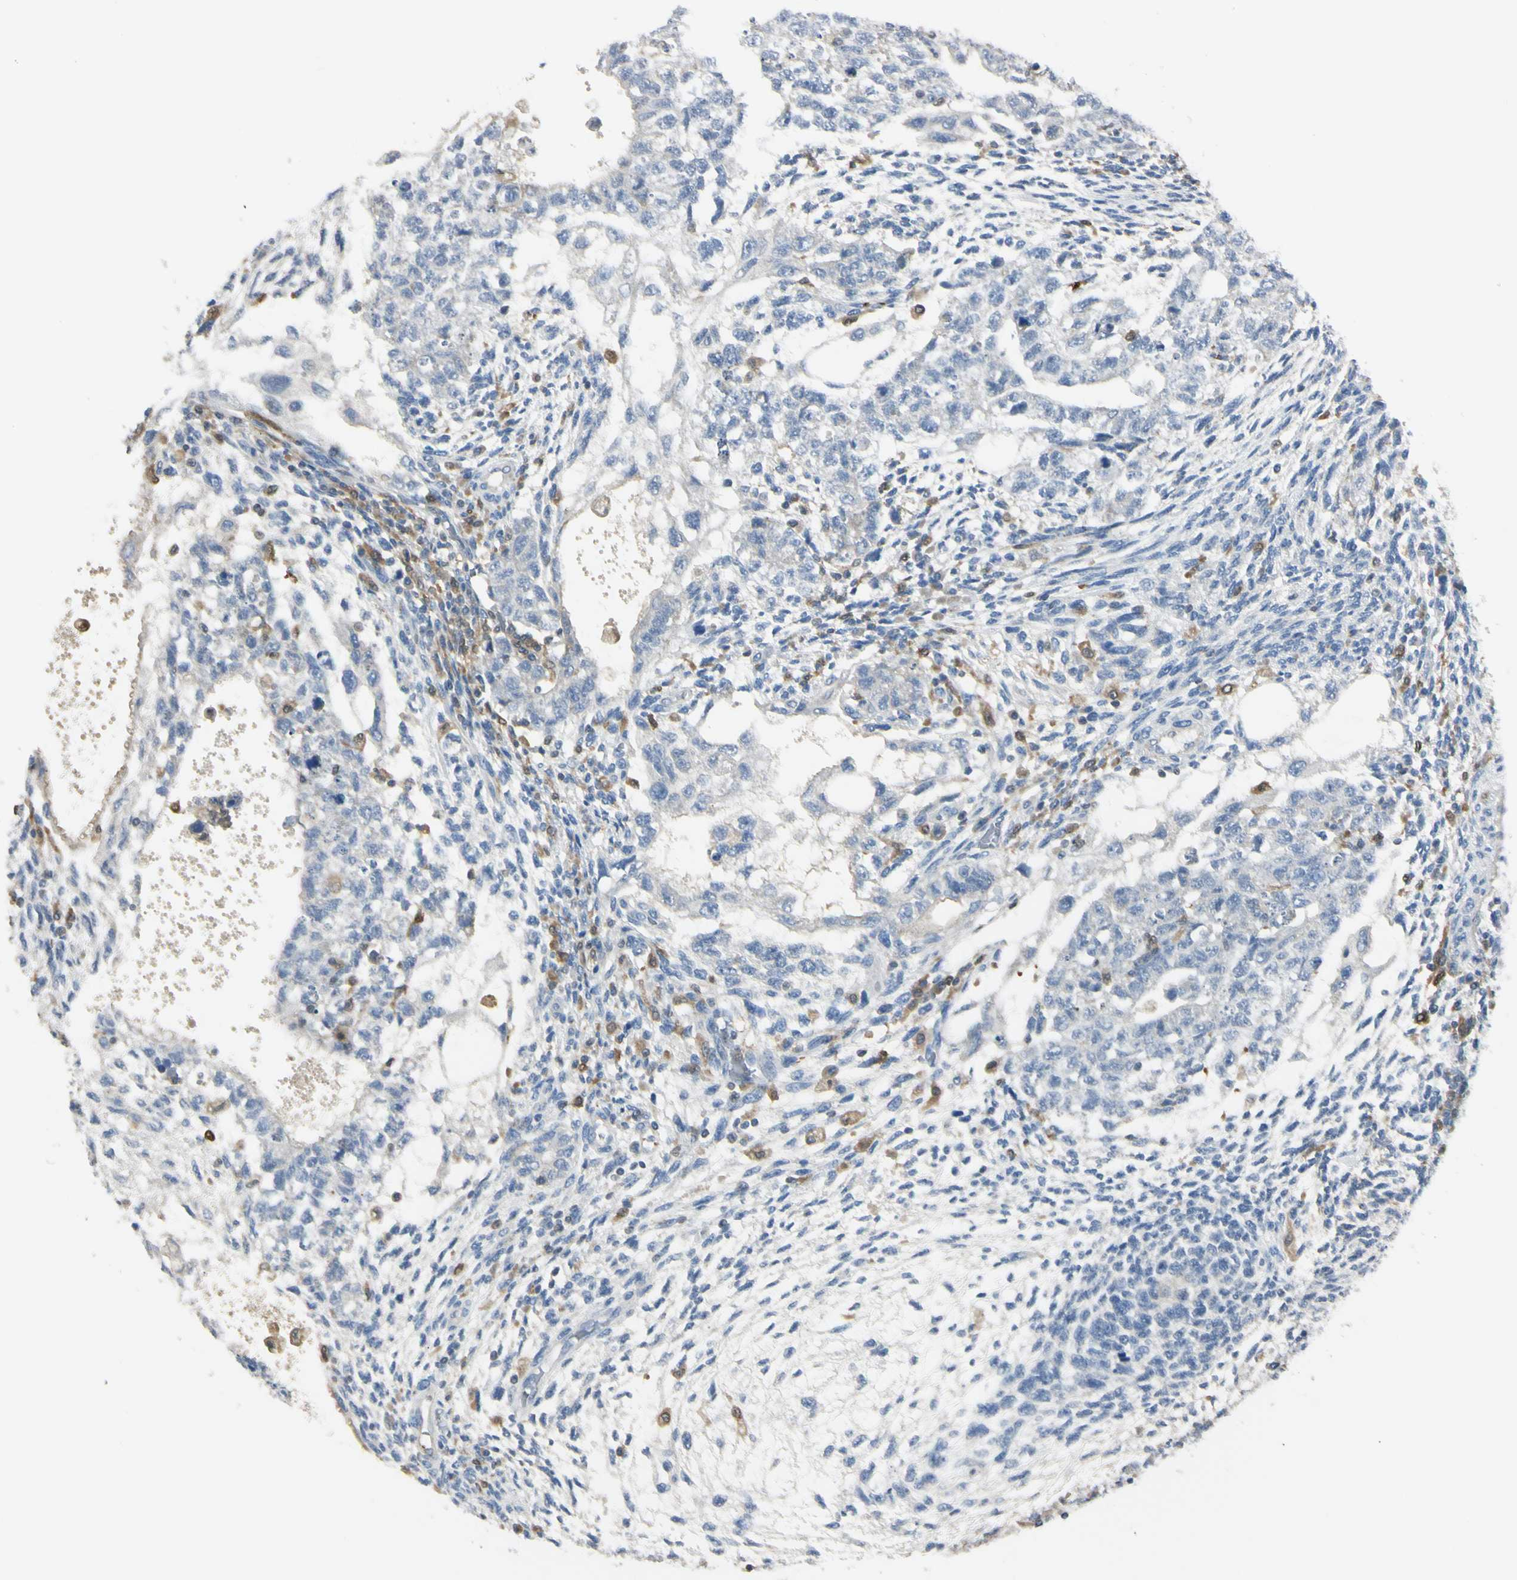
{"staining": {"intensity": "negative", "quantity": "none", "location": "none"}, "tissue": "testis cancer", "cell_type": "Tumor cells", "image_type": "cancer", "snomed": [{"axis": "morphology", "description": "Normal tissue, NOS"}, {"axis": "morphology", "description": "Carcinoma, Embryonal, NOS"}, {"axis": "topography", "description": "Testis"}], "caption": "A high-resolution image shows immunohistochemistry (IHC) staining of testis cancer, which shows no significant expression in tumor cells.", "gene": "CYRIB", "patient": {"sex": "male", "age": 36}}